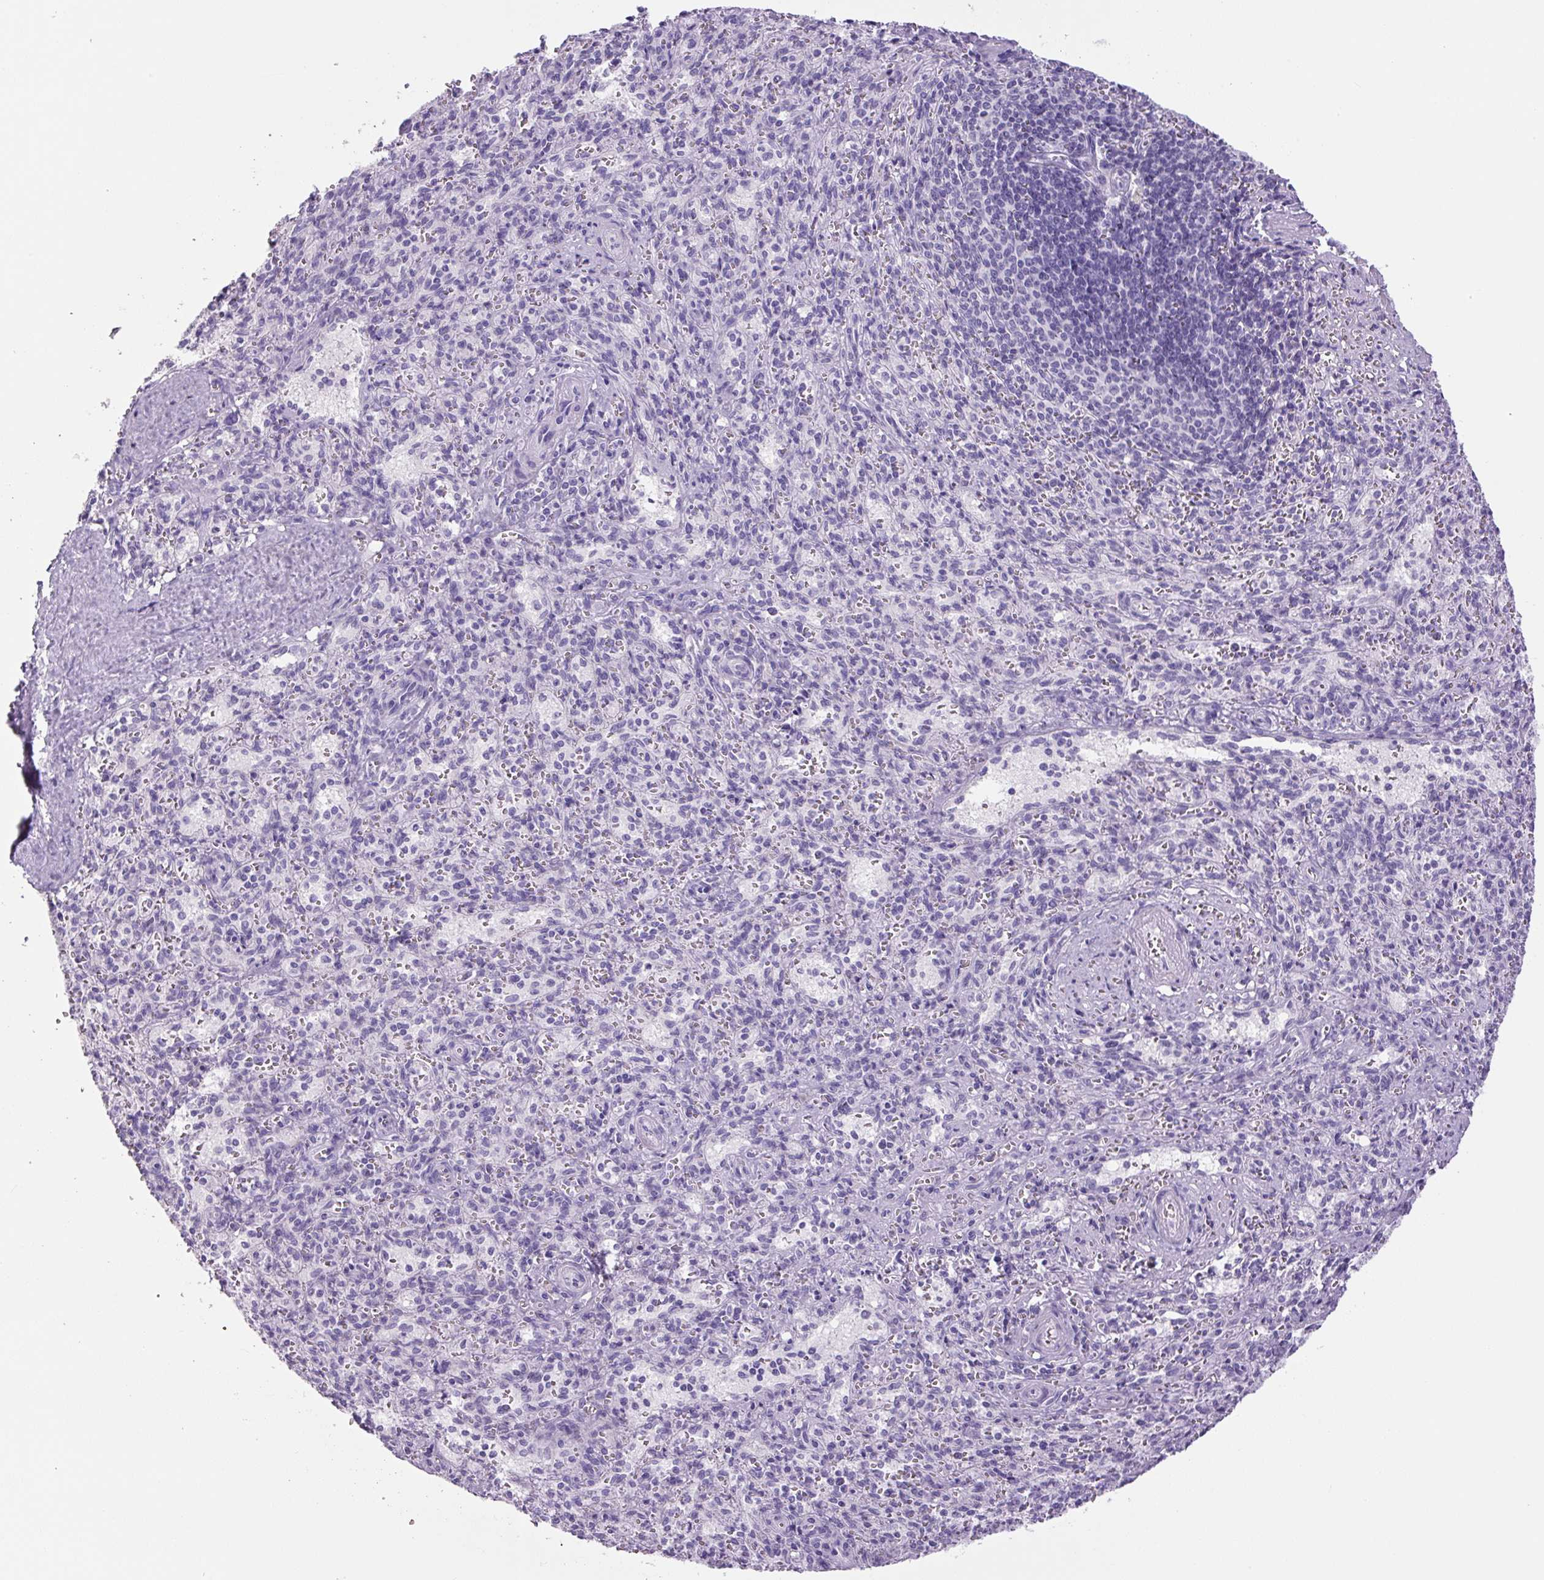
{"staining": {"intensity": "negative", "quantity": "none", "location": "none"}, "tissue": "spleen", "cell_type": "Cells in red pulp", "image_type": "normal", "snomed": [{"axis": "morphology", "description": "Normal tissue, NOS"}, {"axis": "topography", "description": "Spleen"}], "caption": "High power microscopy photomicrograph of an immunohistochemistry micrograph of unremarkable spleen, revealing no significant staining in cells in red pulp.", "gene": "CHGA", "patient": {"sex": "female", "age": 26}}